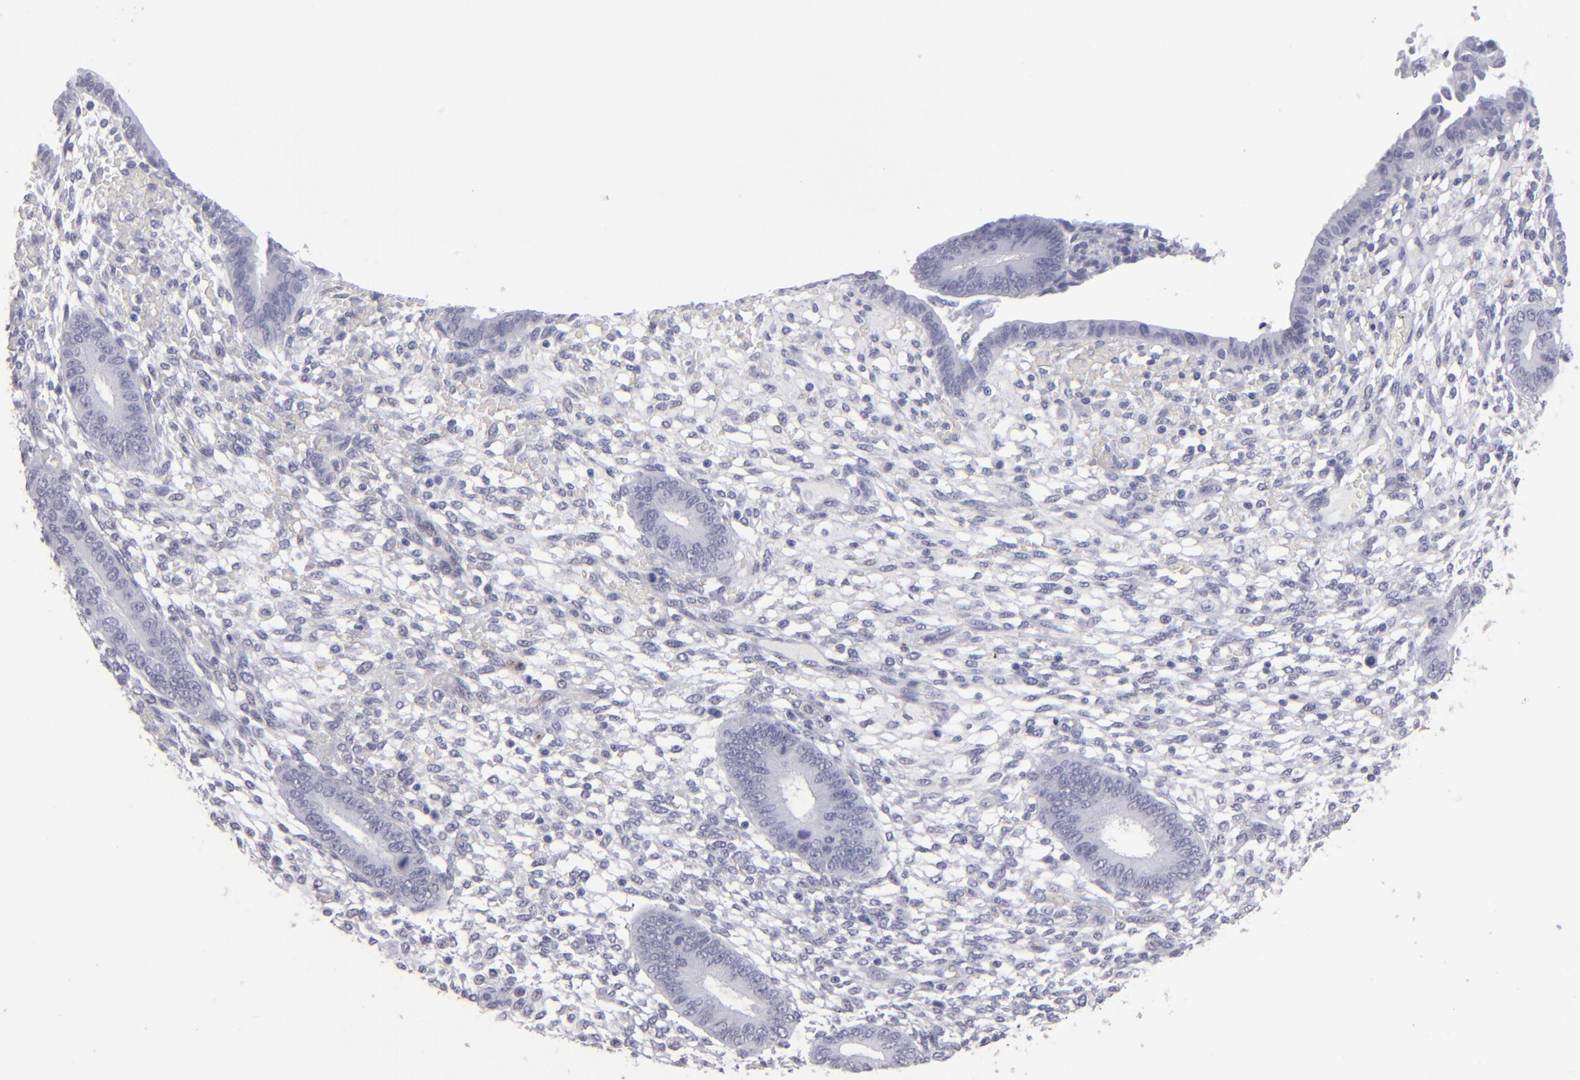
{"staining": {"intensity": "negative", "quantity": "none", "location": "none"}, "tissue": "endometrium", "cell_type": "Cells in endometrial stroma", "image_type": "normal", "snomed": [{"axis": "morphology", "description": "Normal tissue, NOS"}, {"axis": "topography", "description": "Endometrium"}], "caption": "High power microscopy image of an IHC image of unremarkable endometrium, revealing no significant positivity in cells in endometrial stroma. (Stains: DAB (3,3'-diaminobenzidine) IHC with hematoxylin counter stain, Microscopy: brightfield microscopy at high magnification).", "gene": "ALDOB", "patient": {"sex": "female", "age": 42}}